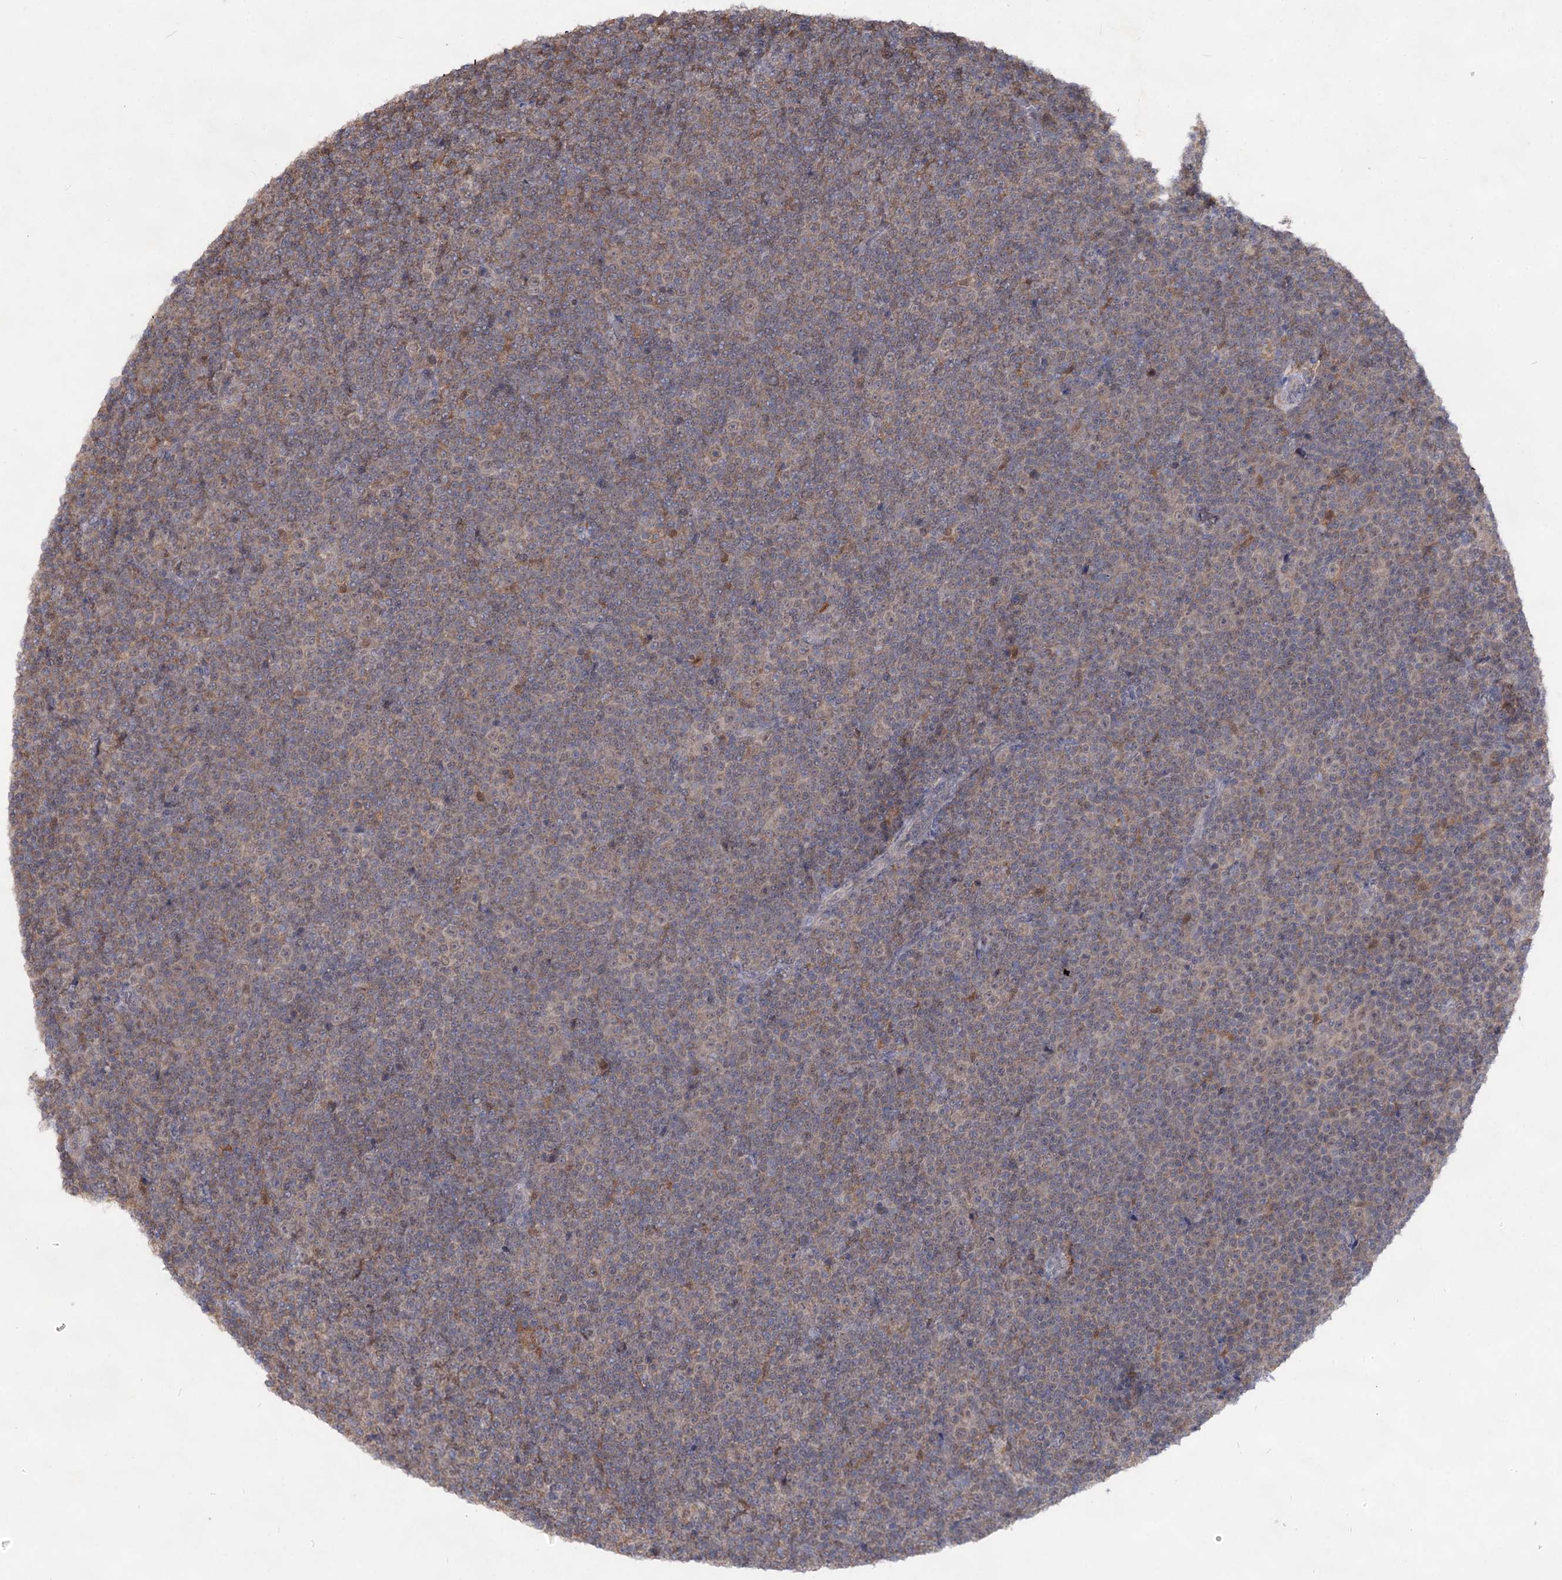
{"staining": {"intensity": "negative", "quantity": "none", "location": "none"}, "tissue": "lymphoma", "cell_type": "Tumor cells", "image_type": "cancer", "snomed": [{"axis": "morphology", "description": "Malignant lymphoma, non-Hodgkin's type, Low grade"}, {"axis": "topography", "description": "Lymph node"}], "caption": "Immunohistochemistry micrograph of lymphoma stained for a protein (brown), which demonstrates no staining in tumor cells.", "gene": "ACTR6", "patient": {"sex": "female", "age": 67}}